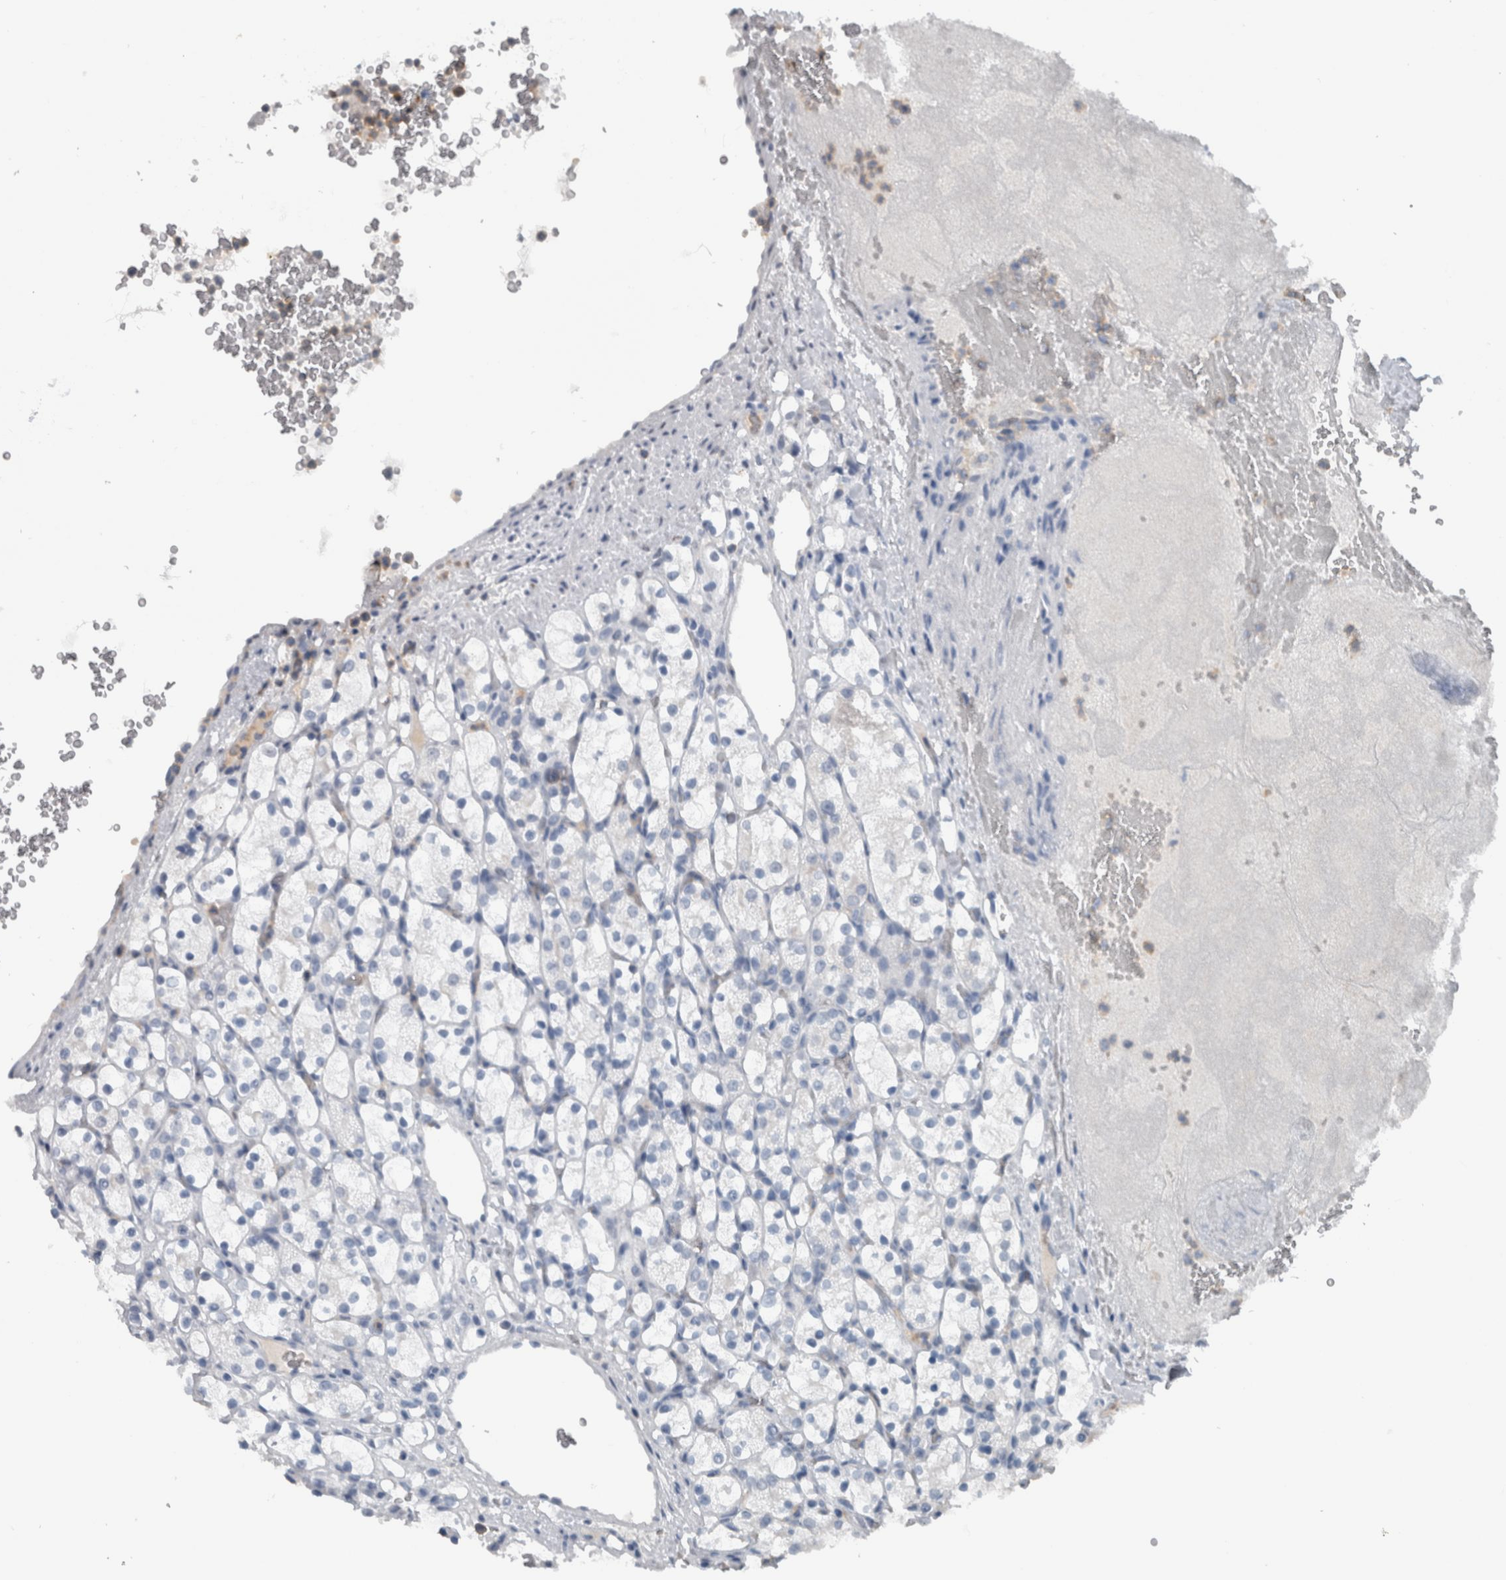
{"staining": {"intensity": "negative", "quantity": "none", "location": "none"}, "tissue": "renal cancer", "cell_type": "Tumor cells", "image_type": "cancer", "snomed": [{"axis": "morphology", "description": "Adenocarcinoma, NOS"}, {"axis": "topography", "description": "Kidney"}], "caption": "Protein analysis of renal cancer (adenocarcinoma) reveals no significant expression in tumor cells. The staining was performed using DAB to visualize the protein expression in brown, while the nuclei were stained in blue with hematoxylin (Magnification: 20x).", "gene": "MAFF", "patient": {"sex": "female", "age": 69}}